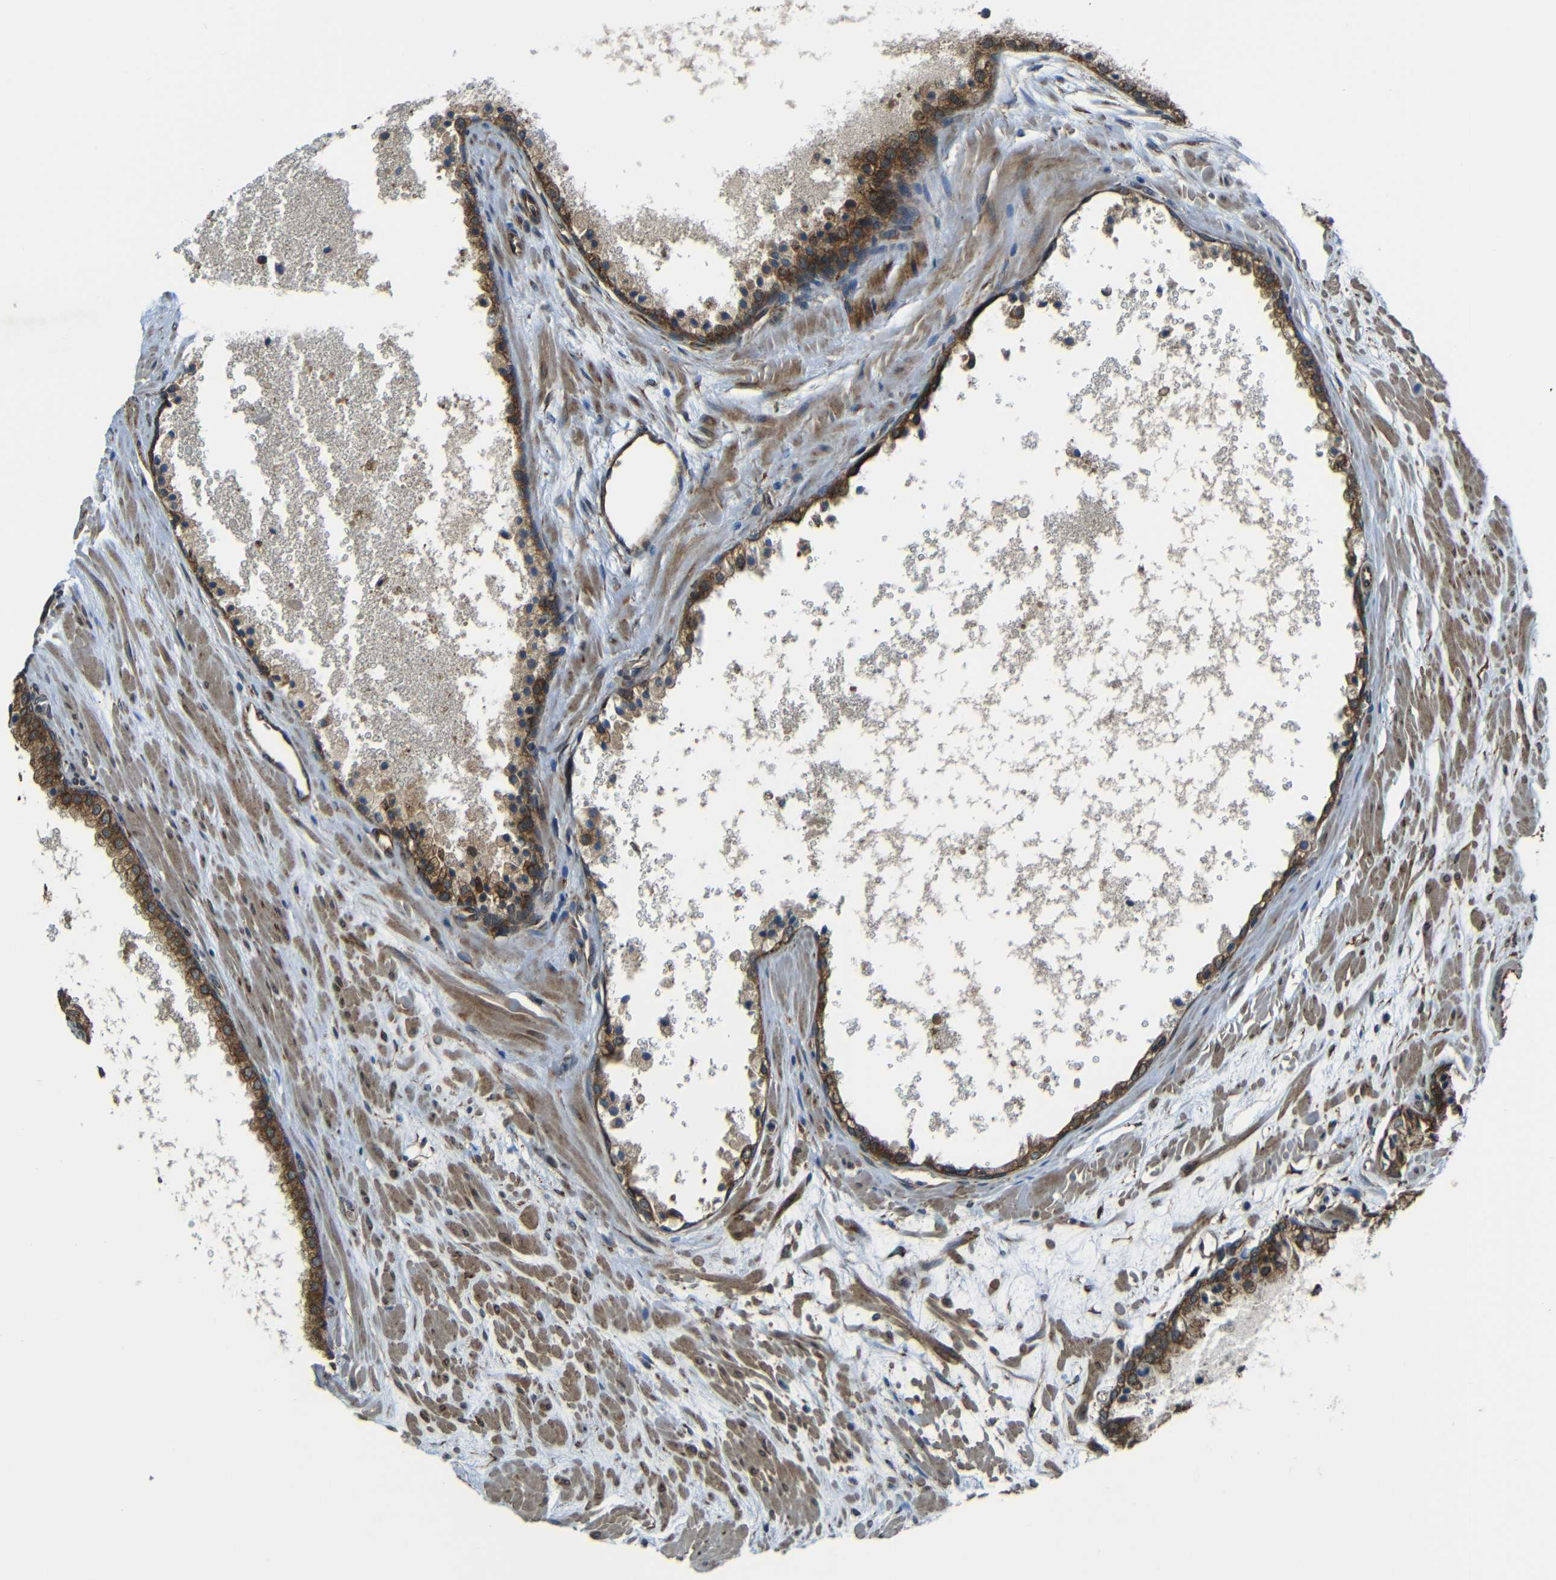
{"staining": {"intensity": "strong", "quantity": ">75%", "location": "cytoplasmic/membranous"}, "tissue": "prostate cancer", "cell_type": "Tumor cells", "image_type": "cancer", "snomed": [{"axis": "morphology", "description": "Adenocarcinoma, High grade"}, {"axis": "topography", "description": "Prostate"}], "caption": "Immunohistochemistry (IHC) micrograph of neoplastic tissue: prostate high-grade adenocarcinoma stained using immunohistochemistry demonstrates high levels of strong protein expression localized specifically in the cytoplasmic/membranous of tumor cells, appearing as a cytoplasmic/membranous brown color.", "gene": "VAPB", "patient": {"sex": "male", "age": 65}}